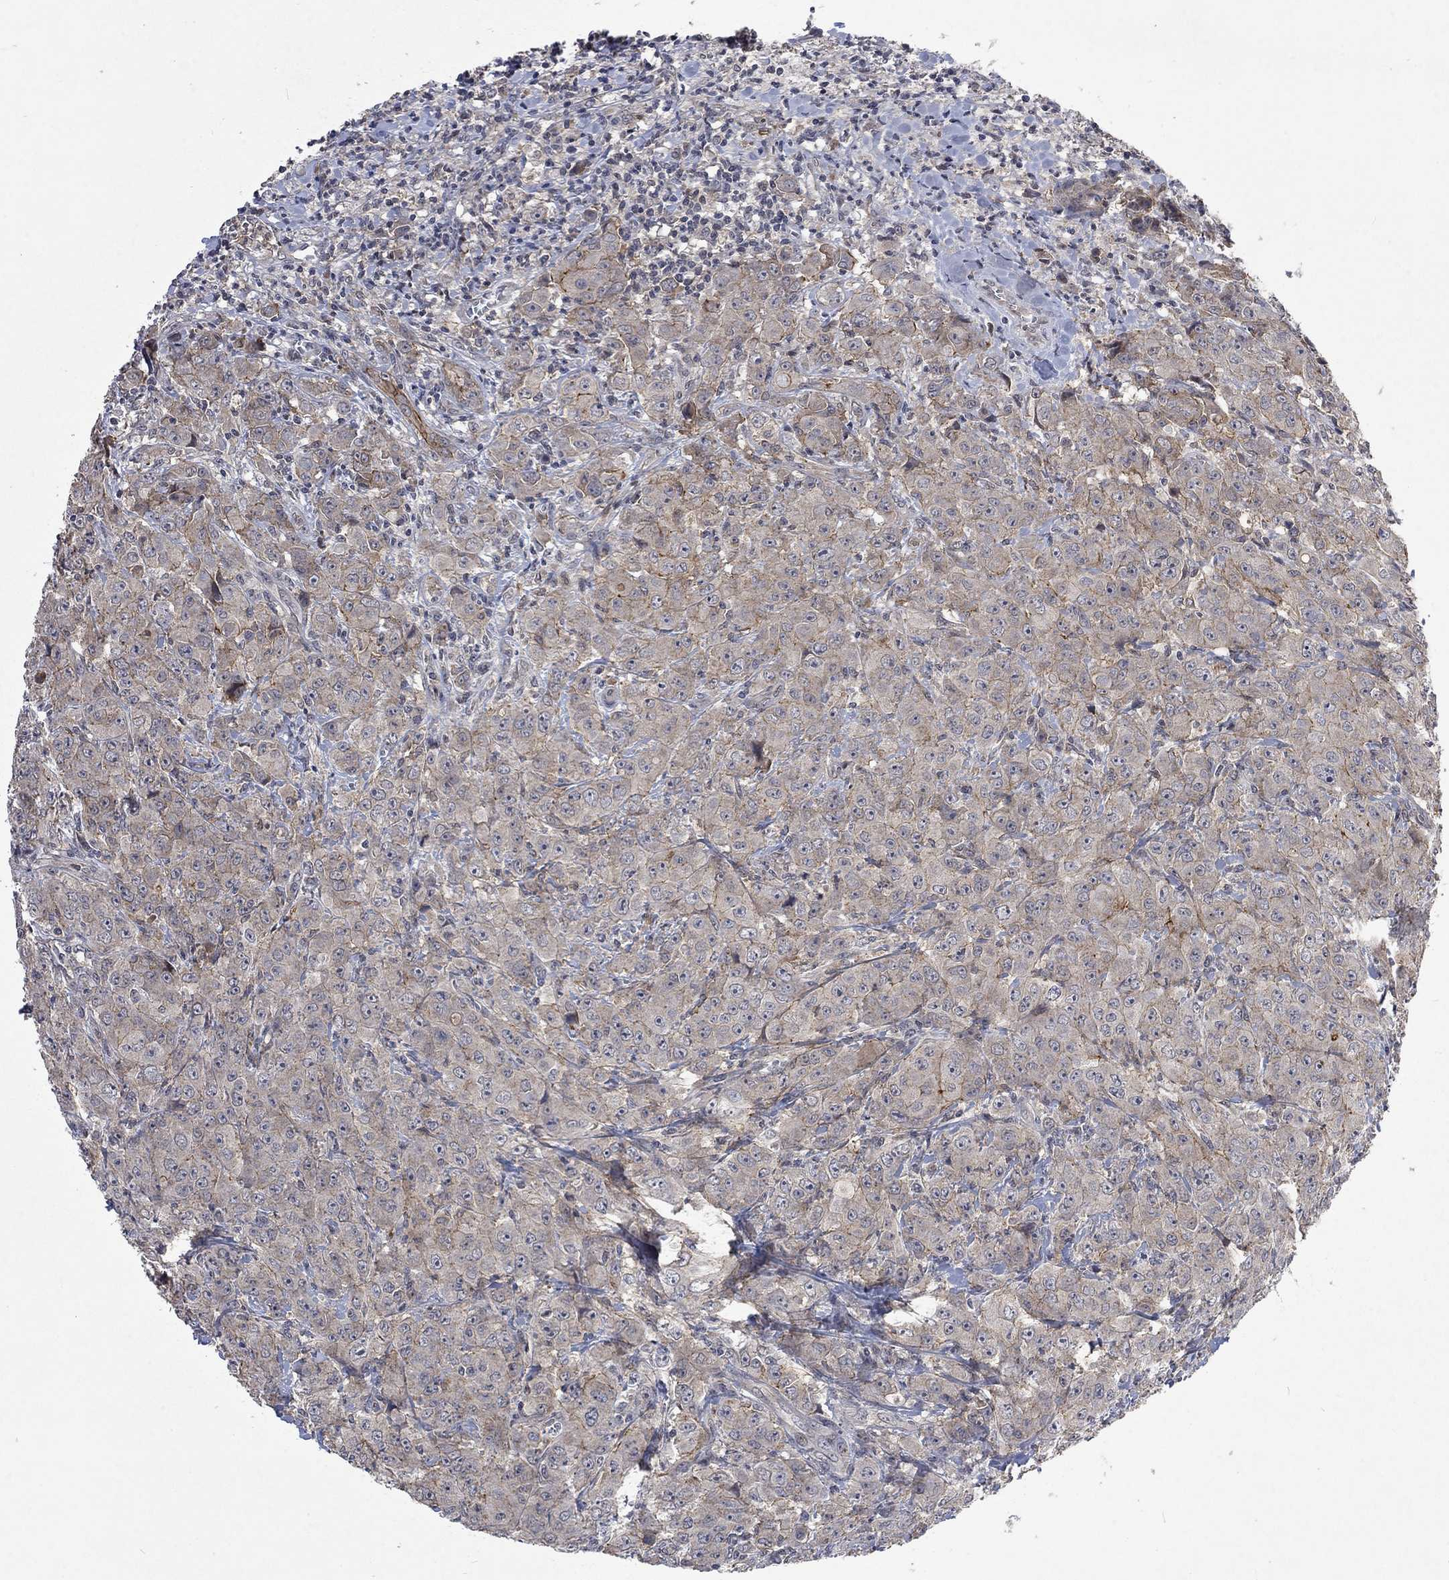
{"staining": {"intensity": "negative", "quantity": "none", "location": "none"}, "tissue": "breast cancer", "cell_type": "Tumor cells", "image_type": "cancer", "snomed": [{"axis": "morphology", "description": "Duct carcinoma"}, {"axis": "topography", "description": "Breast"}], "caption": "DAB (3,3'-diaminobenzidine) immunohistochemical staining of breast invasive ductal carcinoma displays no significant positivity in tumor cells.", "gene": "PPP1R9A", "patient": {"sex": "female", "age": 43}}